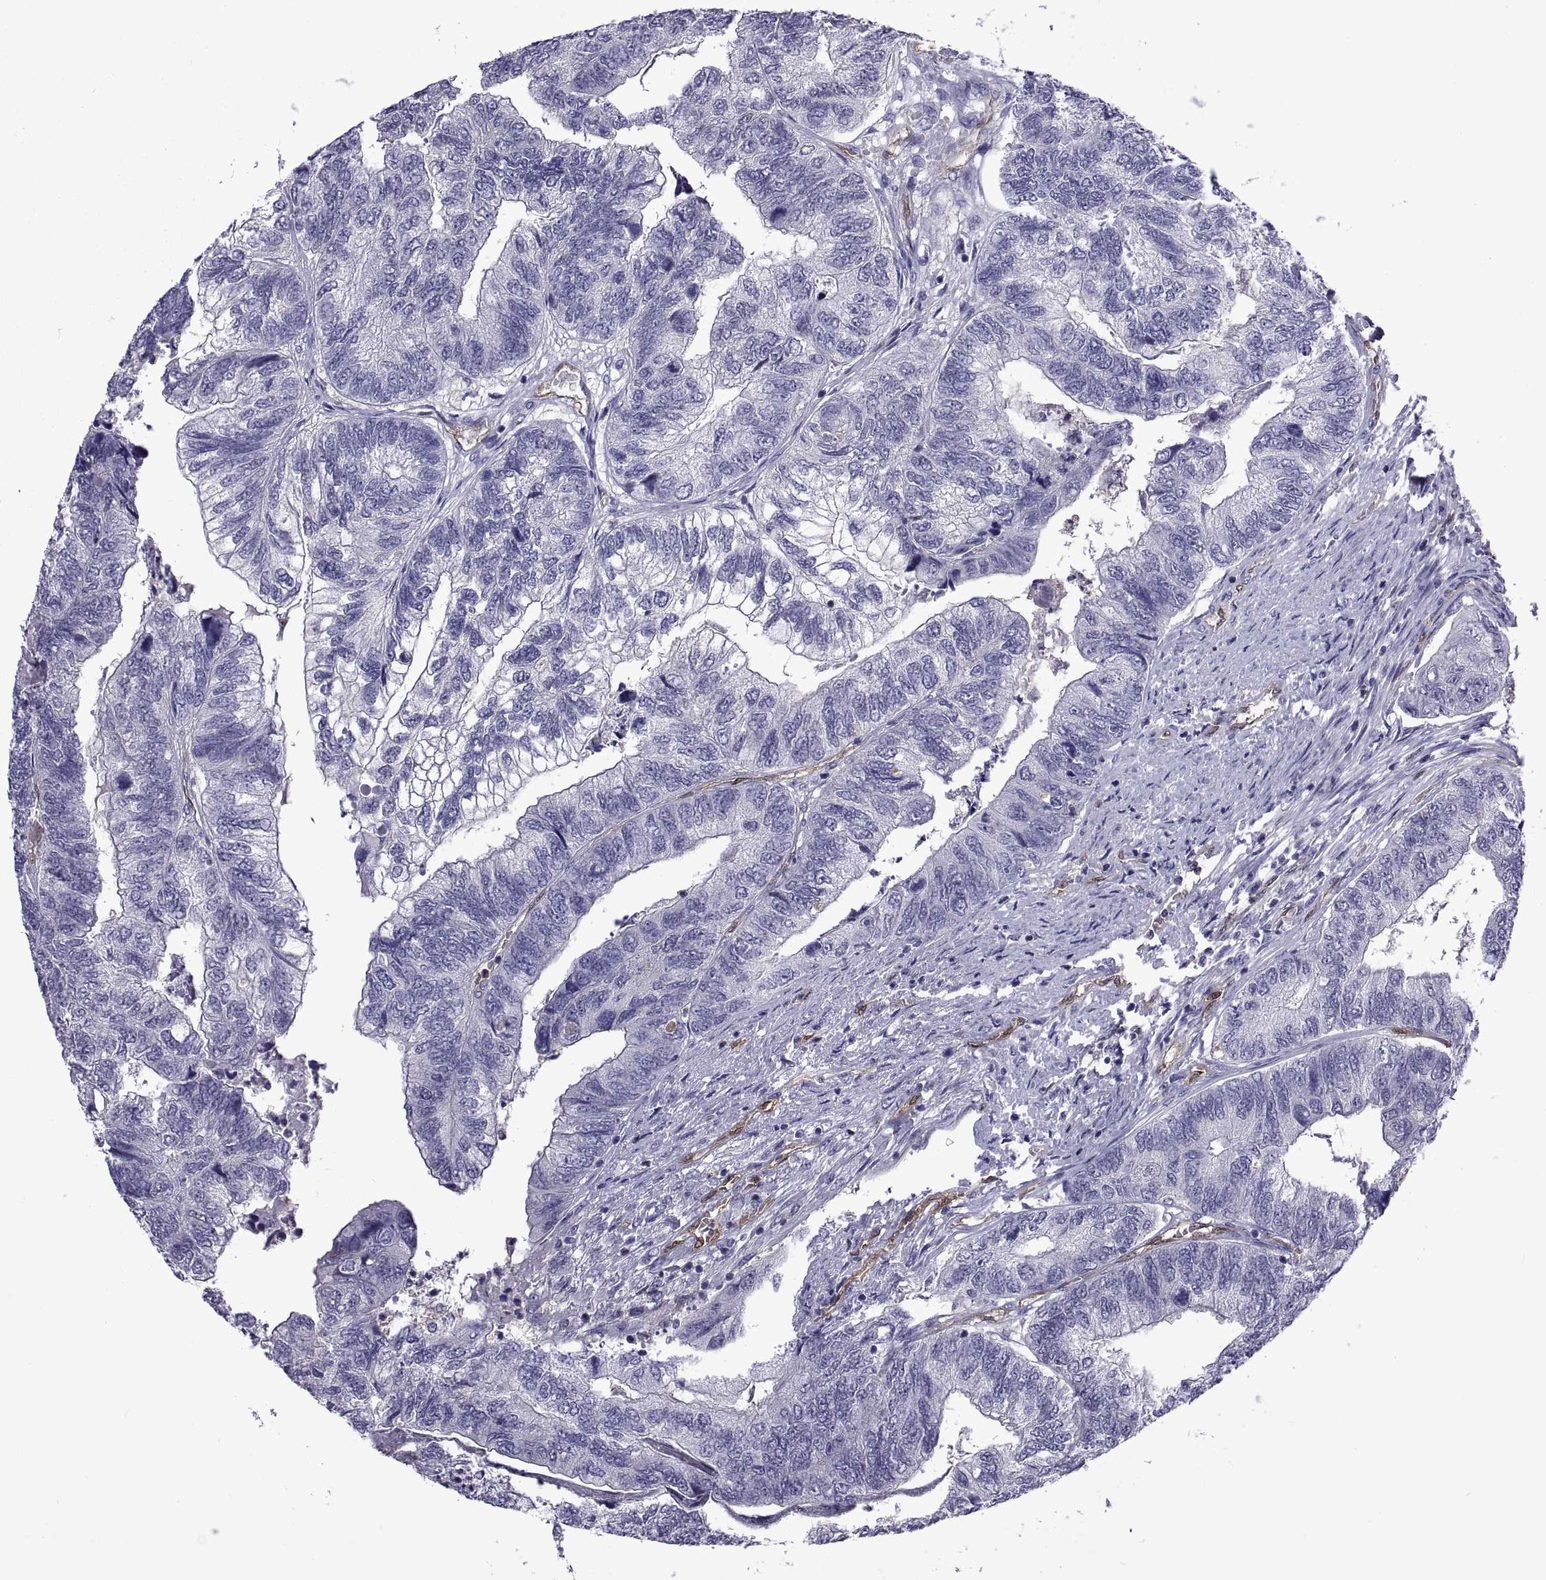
{"staining": {"intensity": "negative", "quantity": "none", "location": "none"}, "tissue": "colorectal cancer", "cell_type": "Tumor cells", "image_type": "cancer", "snomed": [{"axis": "morphology", "description": "Adenocarcinoma, NOS"}, {"axis": "topography", "description": "Colon"}], "caption": "Human adenocarcinoma (colorectal) stained for a protein using IHC shows no positivity in tumor cells.", "gene": "LCN9", "patient": {"sex": "female", "age": 67}}